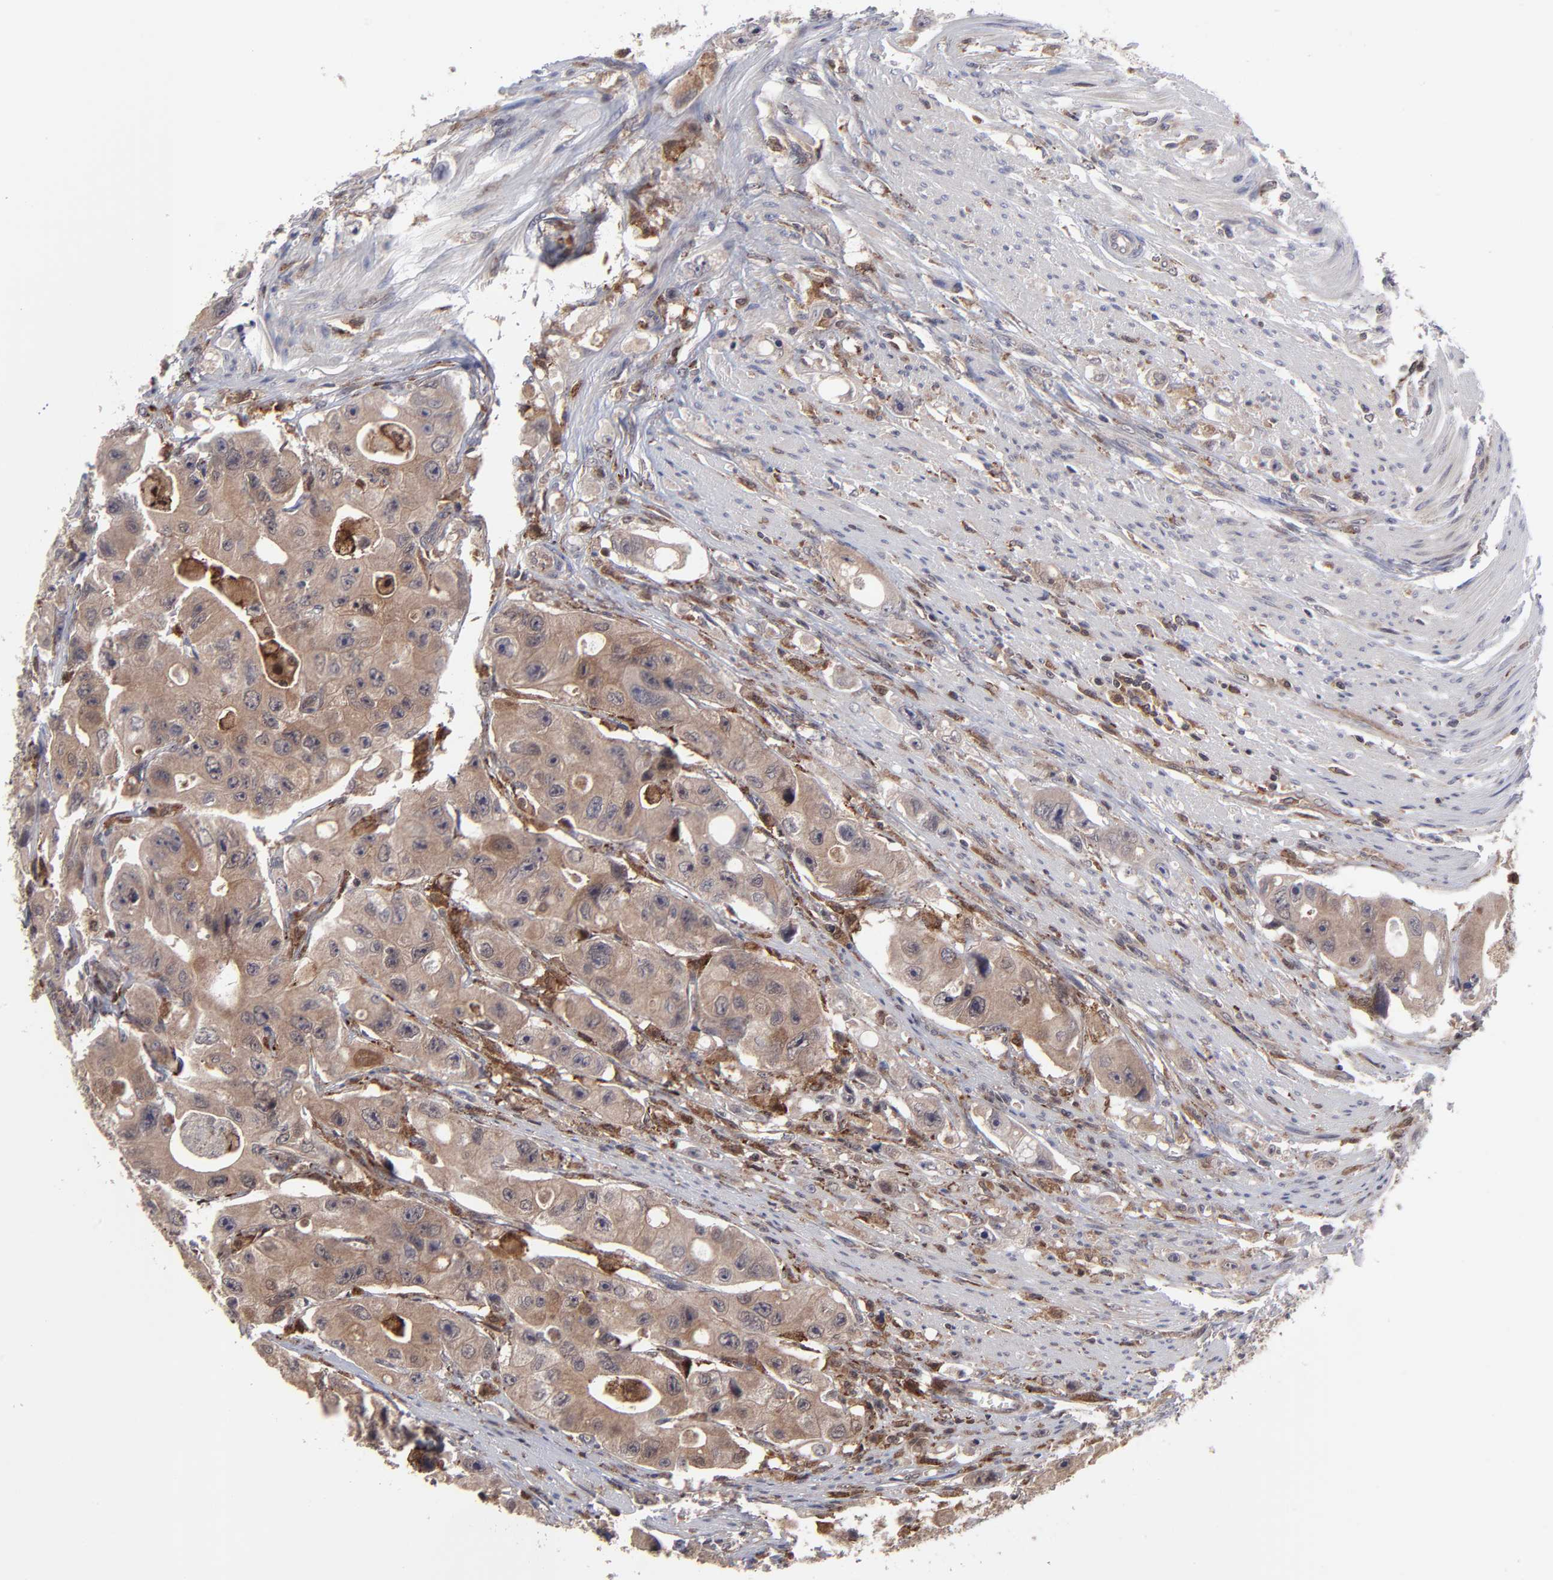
{"staining": {"intensity": "moderate", "quantity": ">75%", "location": "cytoplasmic/membranous"}, "tissue": "colorectal cancer", "cell_type": "Tumor cells", "image_type": "cancer", "snomed": [{"axis": "morphology", "description": "Adenocarcinoma, NOS"}, {"axis": "topography", "description": "Colon"}], "caption": "High-magnification brightfield microscopy of colorectal cancer (adenocarcinoma) stained with DAB (brown) and counterstained with hematoxylin (blue). tumor cells exhibit moderate cytoplasmic/membranous staining is present in approximately>75% of cells. Using DAB (brown) and hematoxylin (blue) stains, captured at high magnification using brightfield microscopy.", "gene": "UBE2L6", "patient": {"sex": "female", "age": 46}}